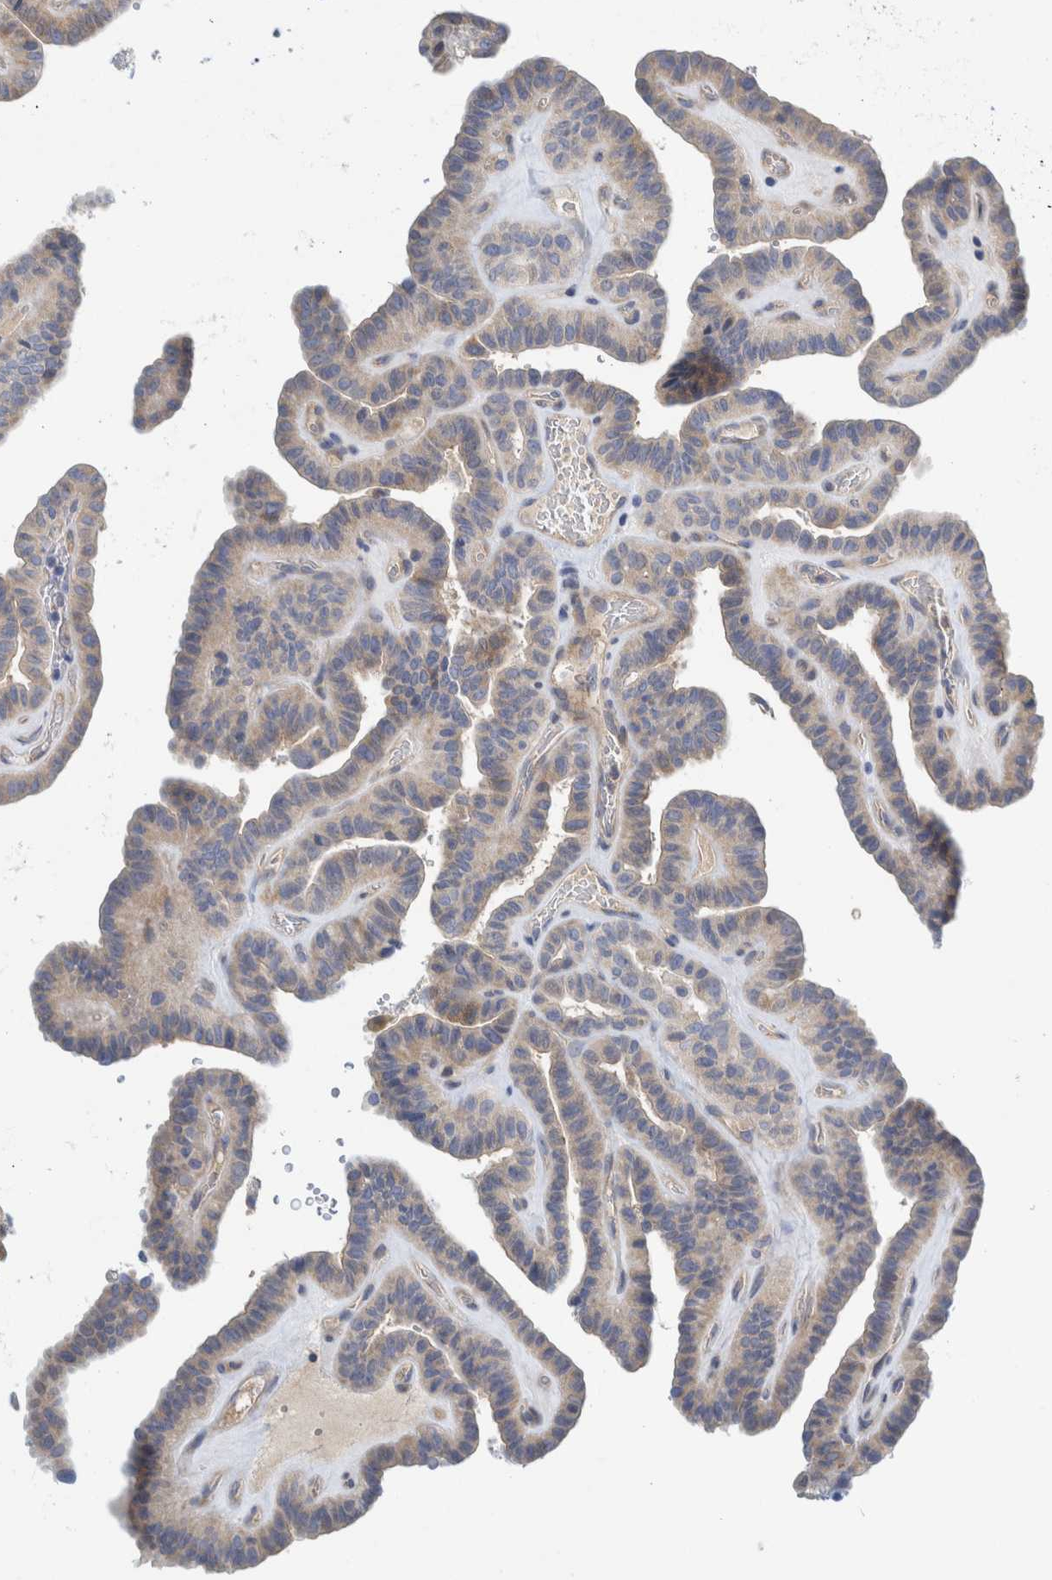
{"staining": {"intensity": "weak", "quantity": "25%-75%", "location": "cytoplasmic/membranous"}, "tissue": "thyroid cancer", "cell_type": "Tumor cells", "image_type": "cancer", "snomed": [{"axis": "morphology", "description": "Papillary adenocarcinoma, NOS"}, {"axis": "topography", "description": "Thyroid gland"}], "caption": "Protein analysis of thyroid cancer tissue demonstrates weak cytoplasmic/membranous staining in approximately 25%-75% of tumor cells.", "gene": "ZNF324B", "patient": {"sex": "male", "age": 77}}